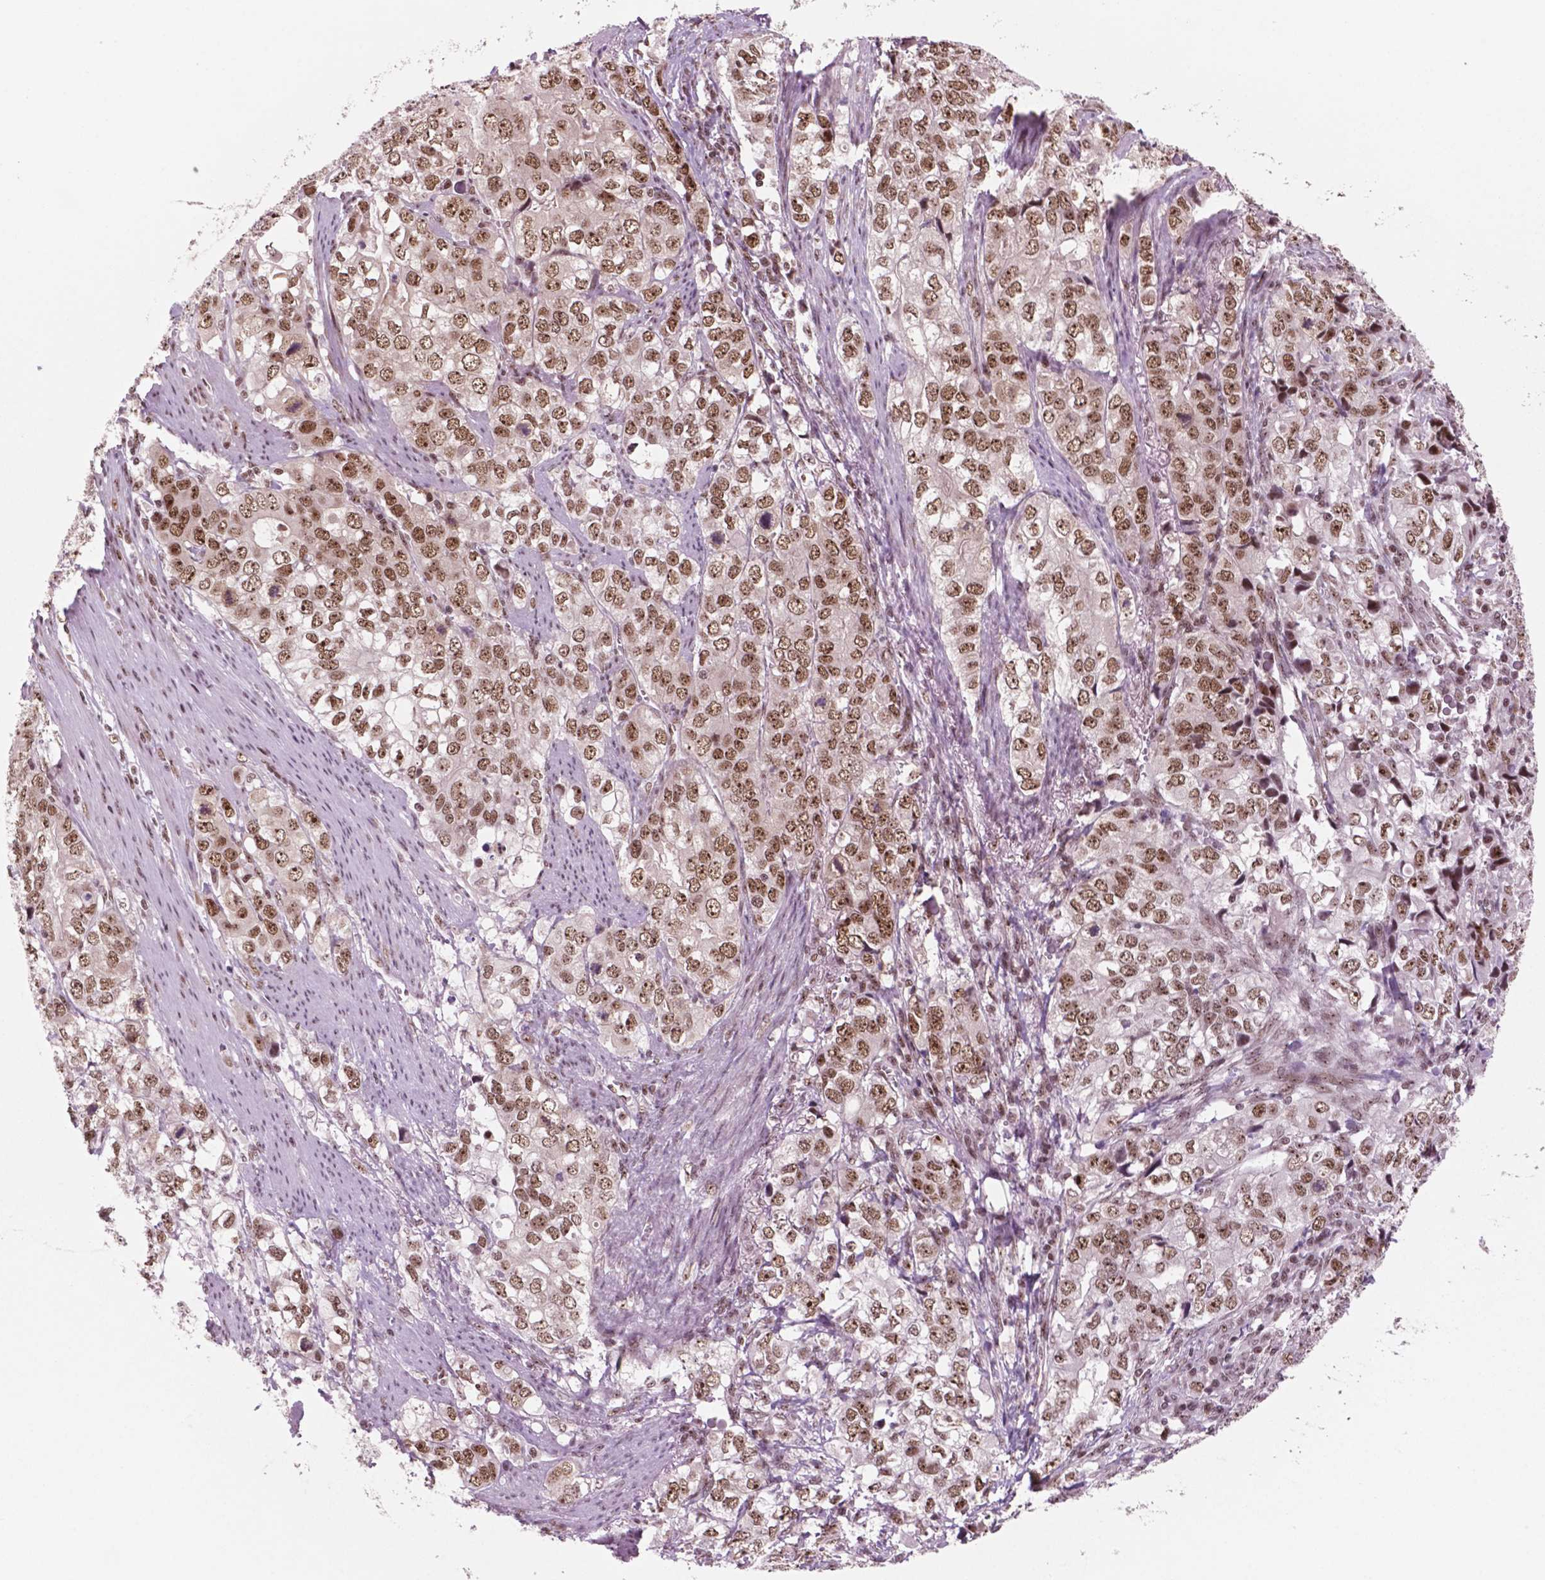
{"staining": {"intensity": "moderate", "quantity": ">75%", "location": "nuclear"}, "tissue": "stomach cancer", "cell_type": "Tumor cells", "image_type": "cancer", "snomed": [{"axis": "morphology", "description": "Adenocarcinoma, NOS"}, {"axis": "topography", "description": "Stomach, lower"}], "caption": "Adenocarcinoma (stomach) stained for a protein exhibits moderate nuclear positivity in tumor cells.", "gene": "POLR2E", "patient": {"sex": "female", "age": 72}}